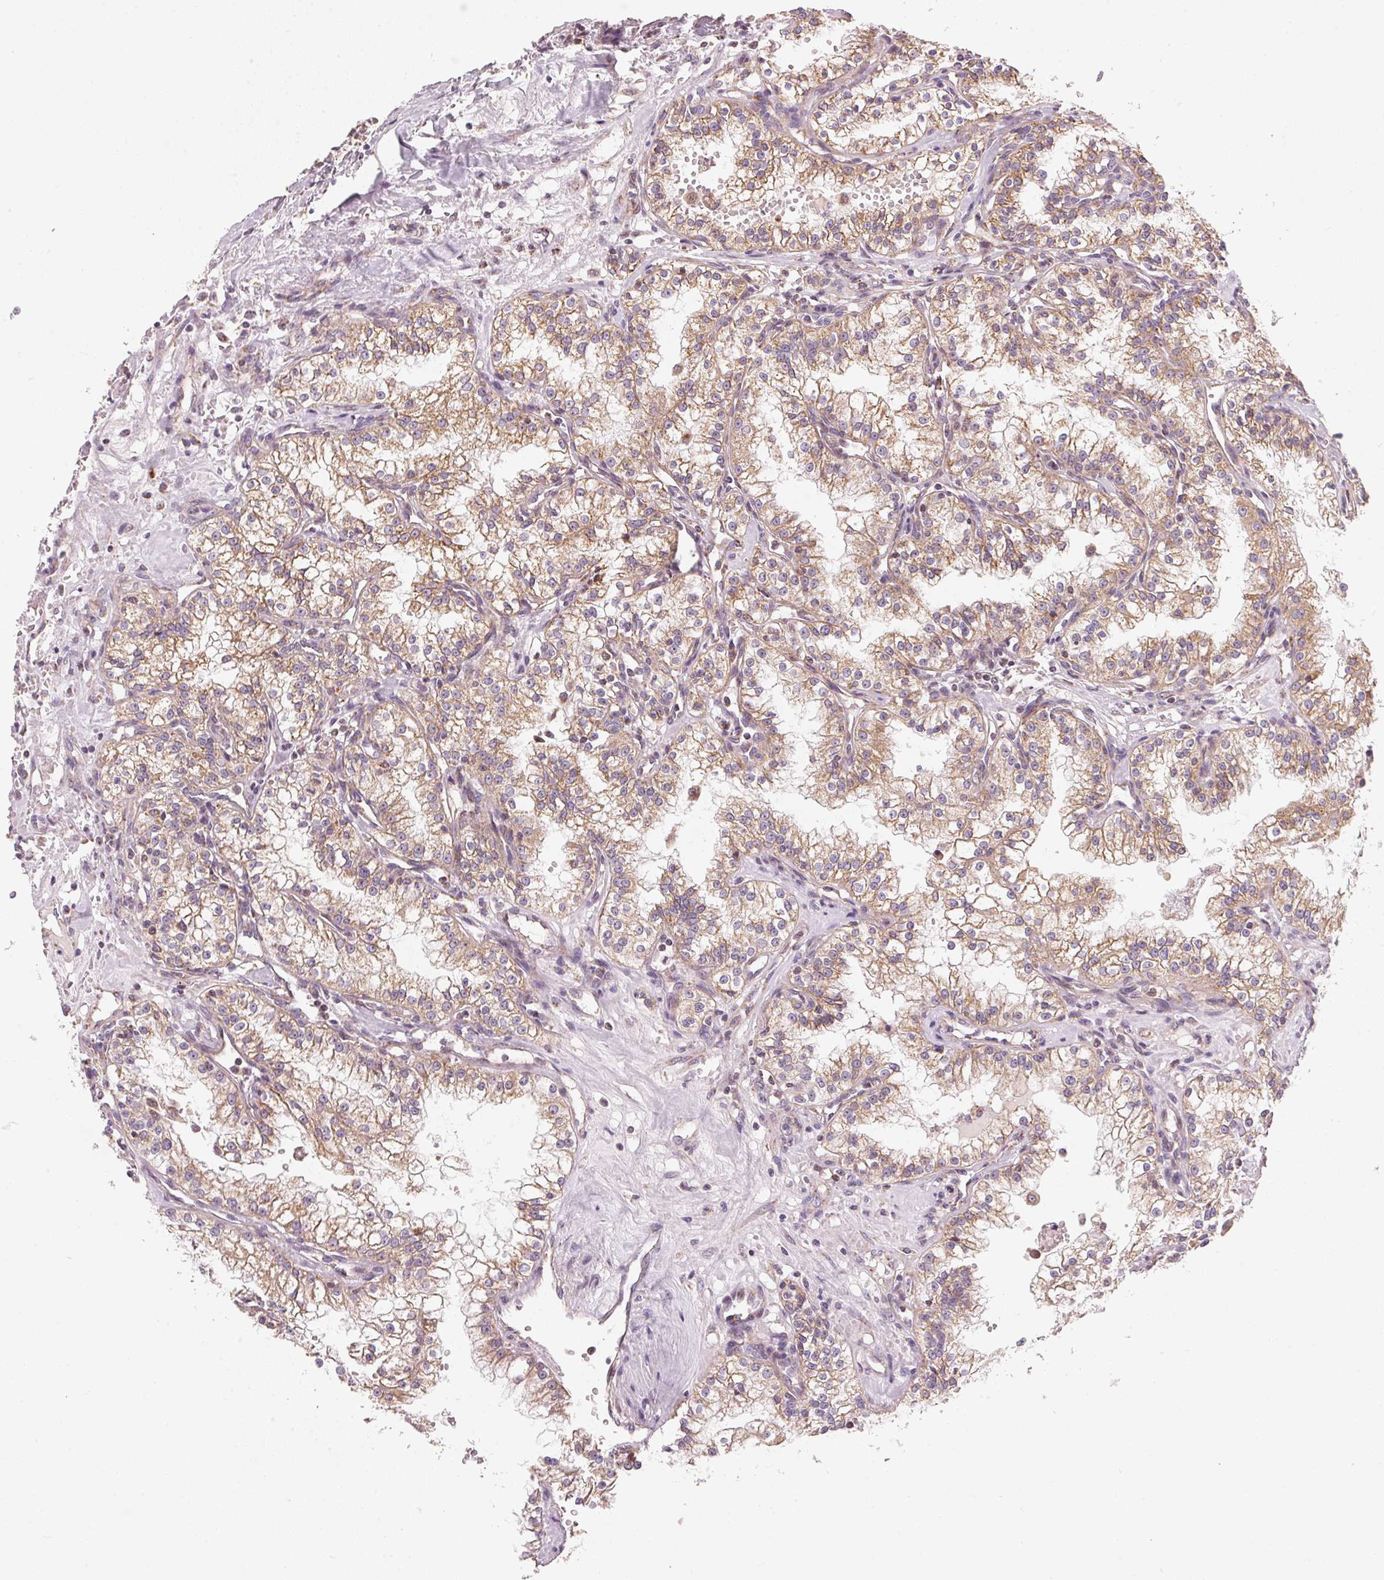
{"staining": {"intensity": "moderate", "quantity": ">75%", "location": "cytoplasmic/membranous"}, "tissue": "renal cancer", "cell_type": "Tumor cells", "image_type": "cancer", "snomed": [{"axis": "morphology", "description": "Adenocarcinoma, NOS"}, {"axis": "topography", "description": "Kidney"}], "caption": "Adenocarcinoma (renal) tissue displays moderate cytoplasmic/membranous expression in about >75% of tumor cells, visualized by immunohistochemistry.", "gene": "COQ7", "patient": {"sex": "male", "age": 36}}